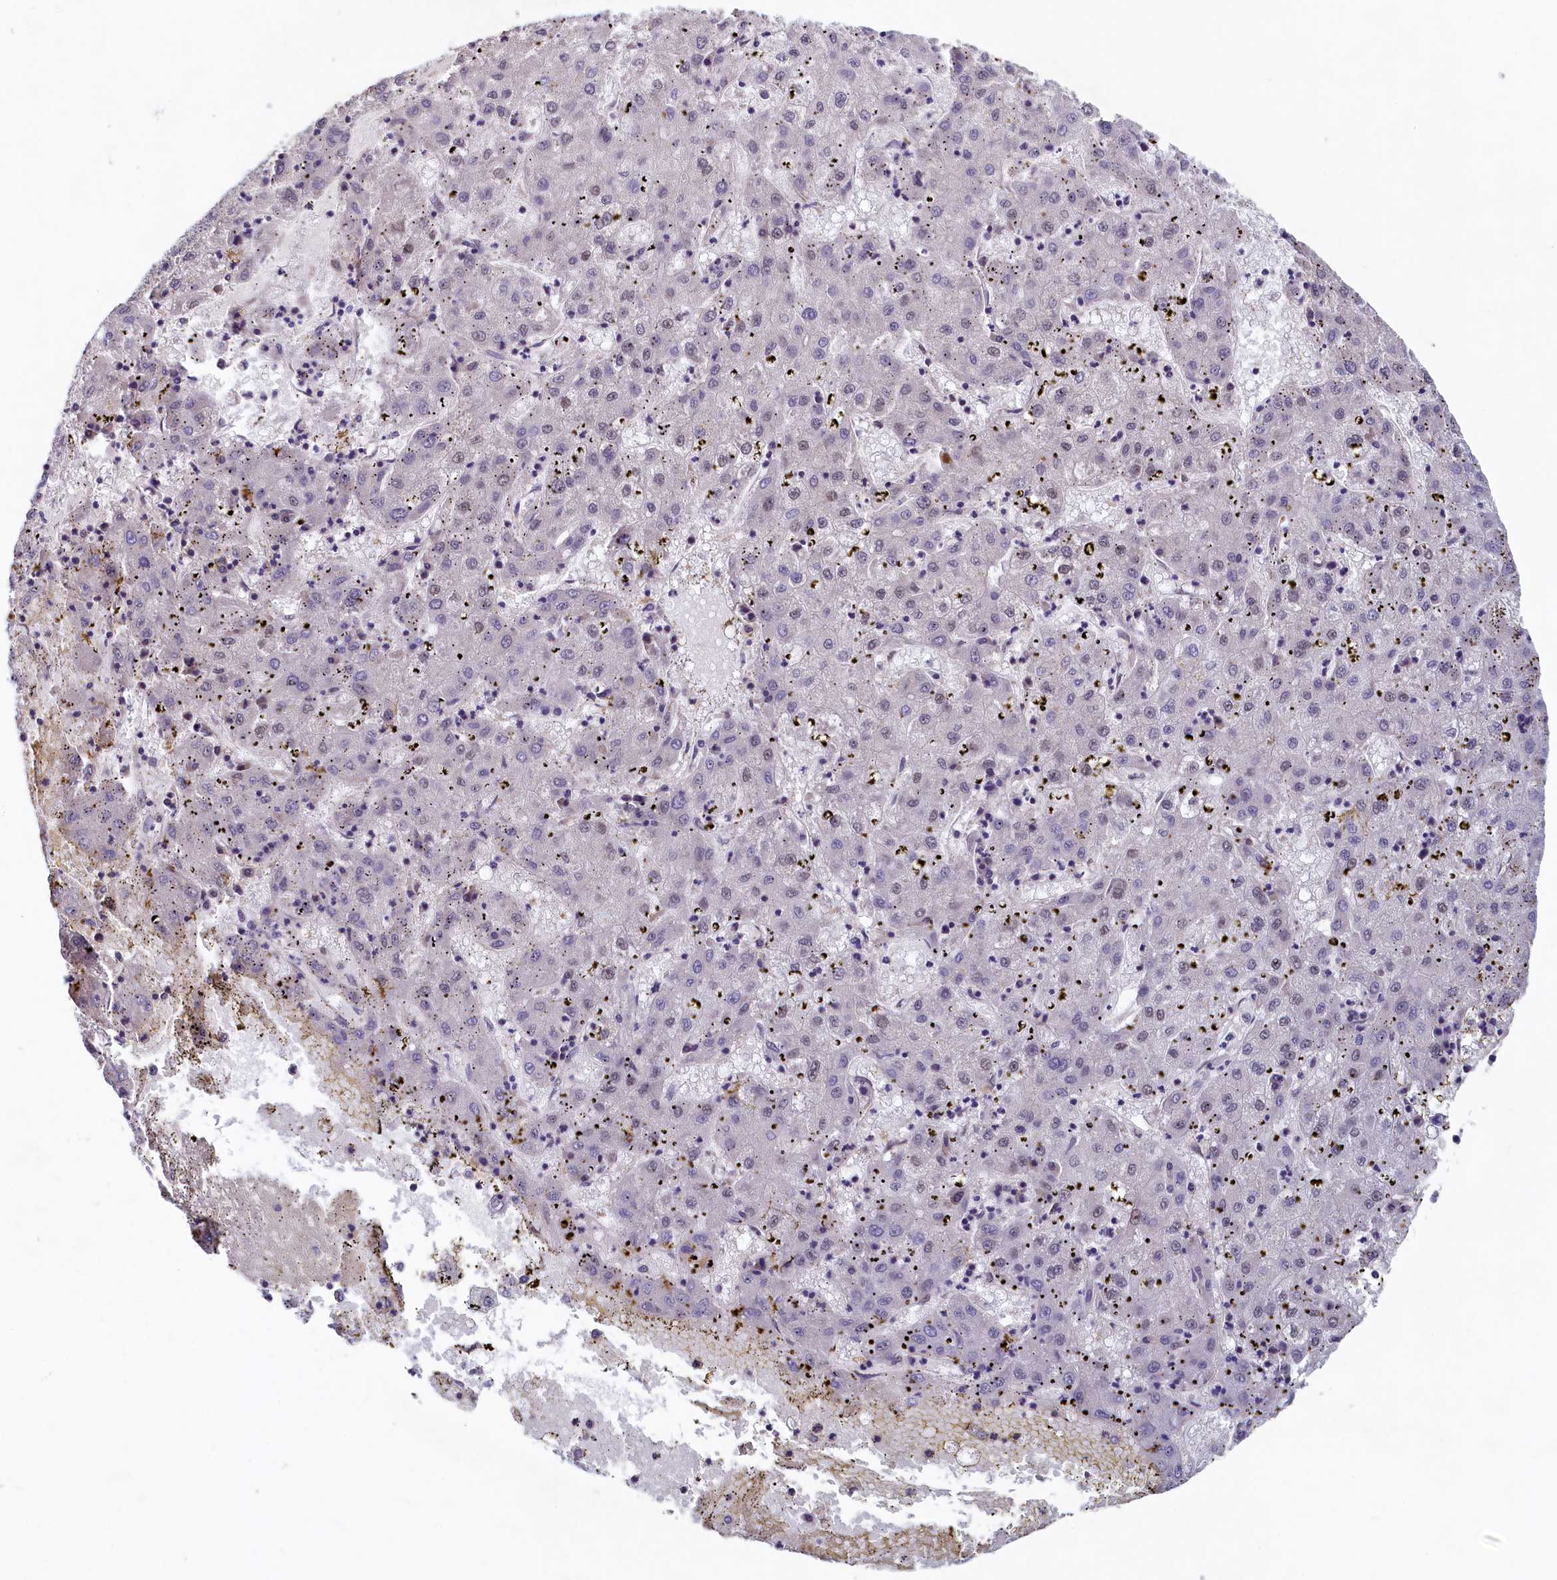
{"staining": {"intensity": "negative", "quantity": "none", "location": "none"}, "tissue": "liver cancer", "cell_type": "Tumor cells", "image_type": "cancer", "snomed": [{"axis": "morphology", "description": "Carcinoma, Hepatocellular, NOS"}, {"axis": "topography", "description": "Liver"}], "caption": "Immunohistochemical staining of human liver cancer (hepatocellular carcinoma) demonstrates no significant positivity in tumor cells. (DAB IHC, high magnification).", "gene": "PAAF1", "patient": {"sex": "male", "age": 72}}